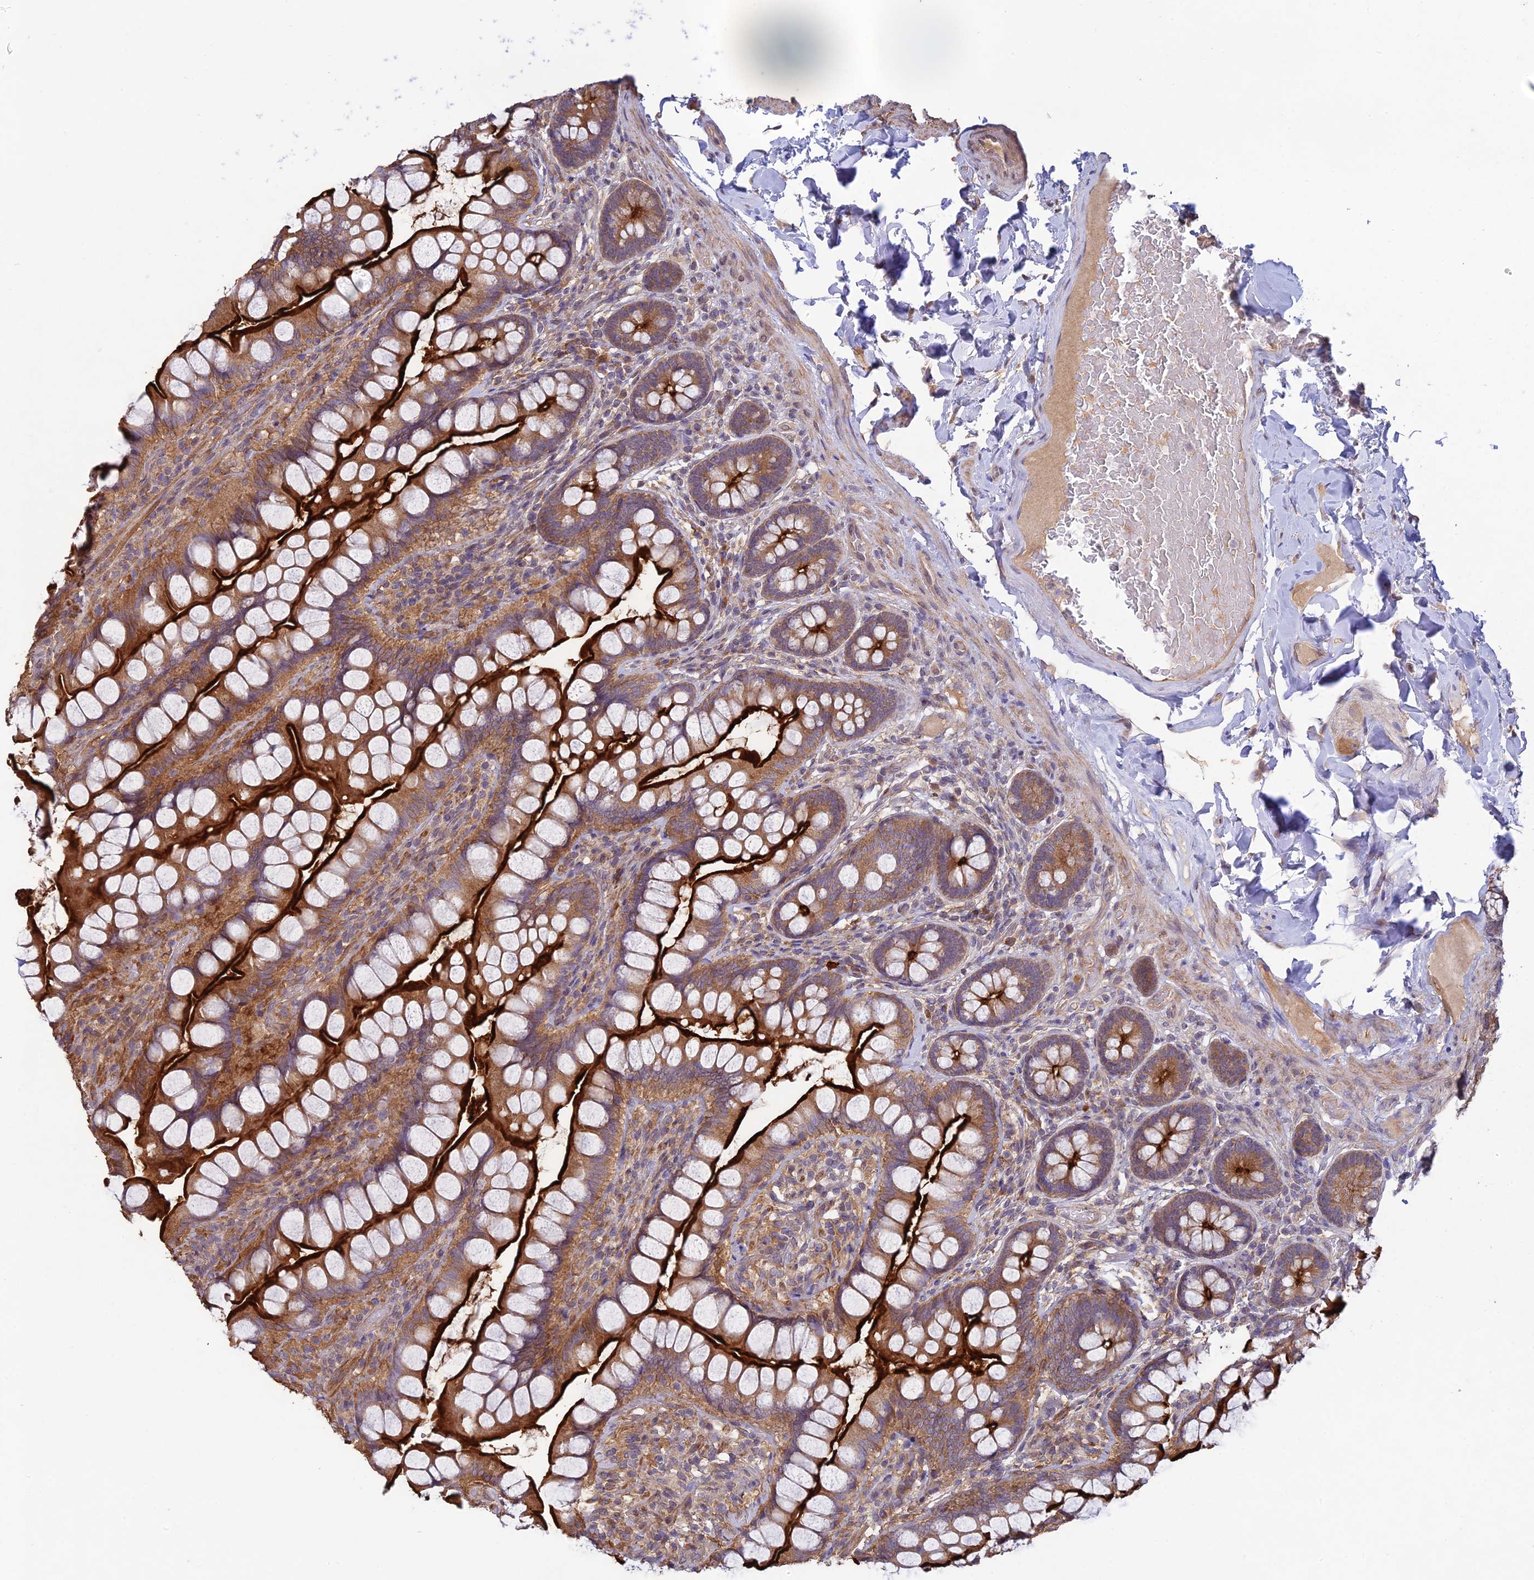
{"staining": {"intensity": "strong", "quantity": ">75%", "location": "cytoplasmic/membranous"}, "tissue": "small intestine", "cell_type": "Glandular cells", "image_type": "normal", "snomed": [{"axis": "morphology", "description": "Normal tissue, NOS"}, {"axis": "topography", "description": "Small intestine"}], "caption": "Immunohistochemistry (IHC) (DAB) staining of normal small intestine displays strong cytoplasmic/membranous protein staining in about >75% of glandular cells. Nuclei are stained in blue.", "gene": "MRNIP", "patient": {"sex": "male", "age": 70}}